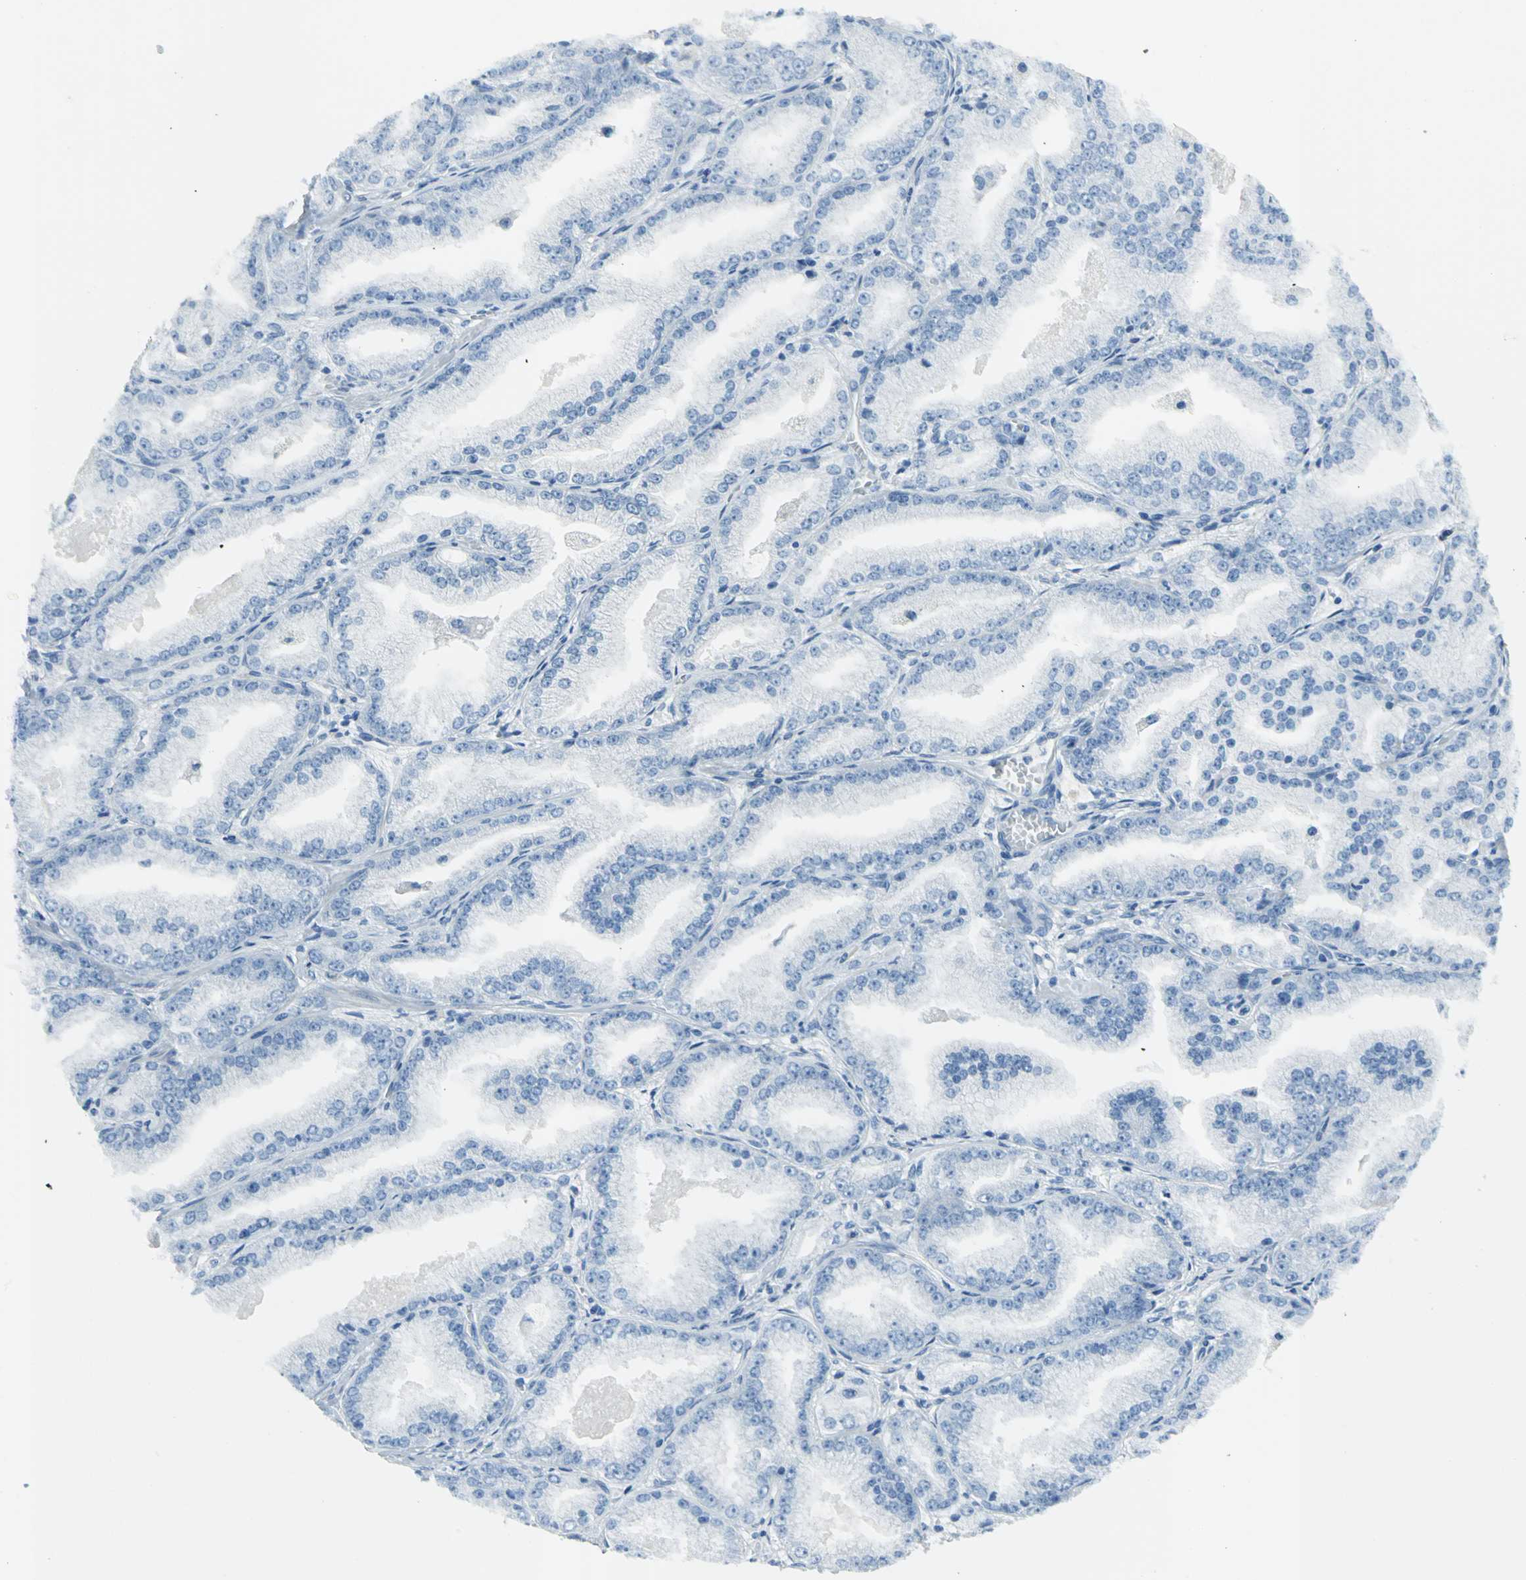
{"staining": {"intensity": "negative", "quantity": "none", "location": "none"}, "tissue": "prostate cancer", "cell_type": "Tumor cells", "image_type": "cancer", "snomed": [{"axis": "morphology", "description": "Adenocarcinoma, High grade"}, {"axis": "topography", "description": "Prostate"}], "caption": "High power microscopy histopathology image of an IHC photomicrograph of adenocarcinoma (high-grade) (prostate), revealing no significant expression in tumor cells. Brightfield microscopy of immunohistochemistry (IHC) stained with DAB (brown) and hematoxylin (blue), captured at high magnification.", "gene": "DNAI2", "patient": {"sex": "male", "age": 61}}